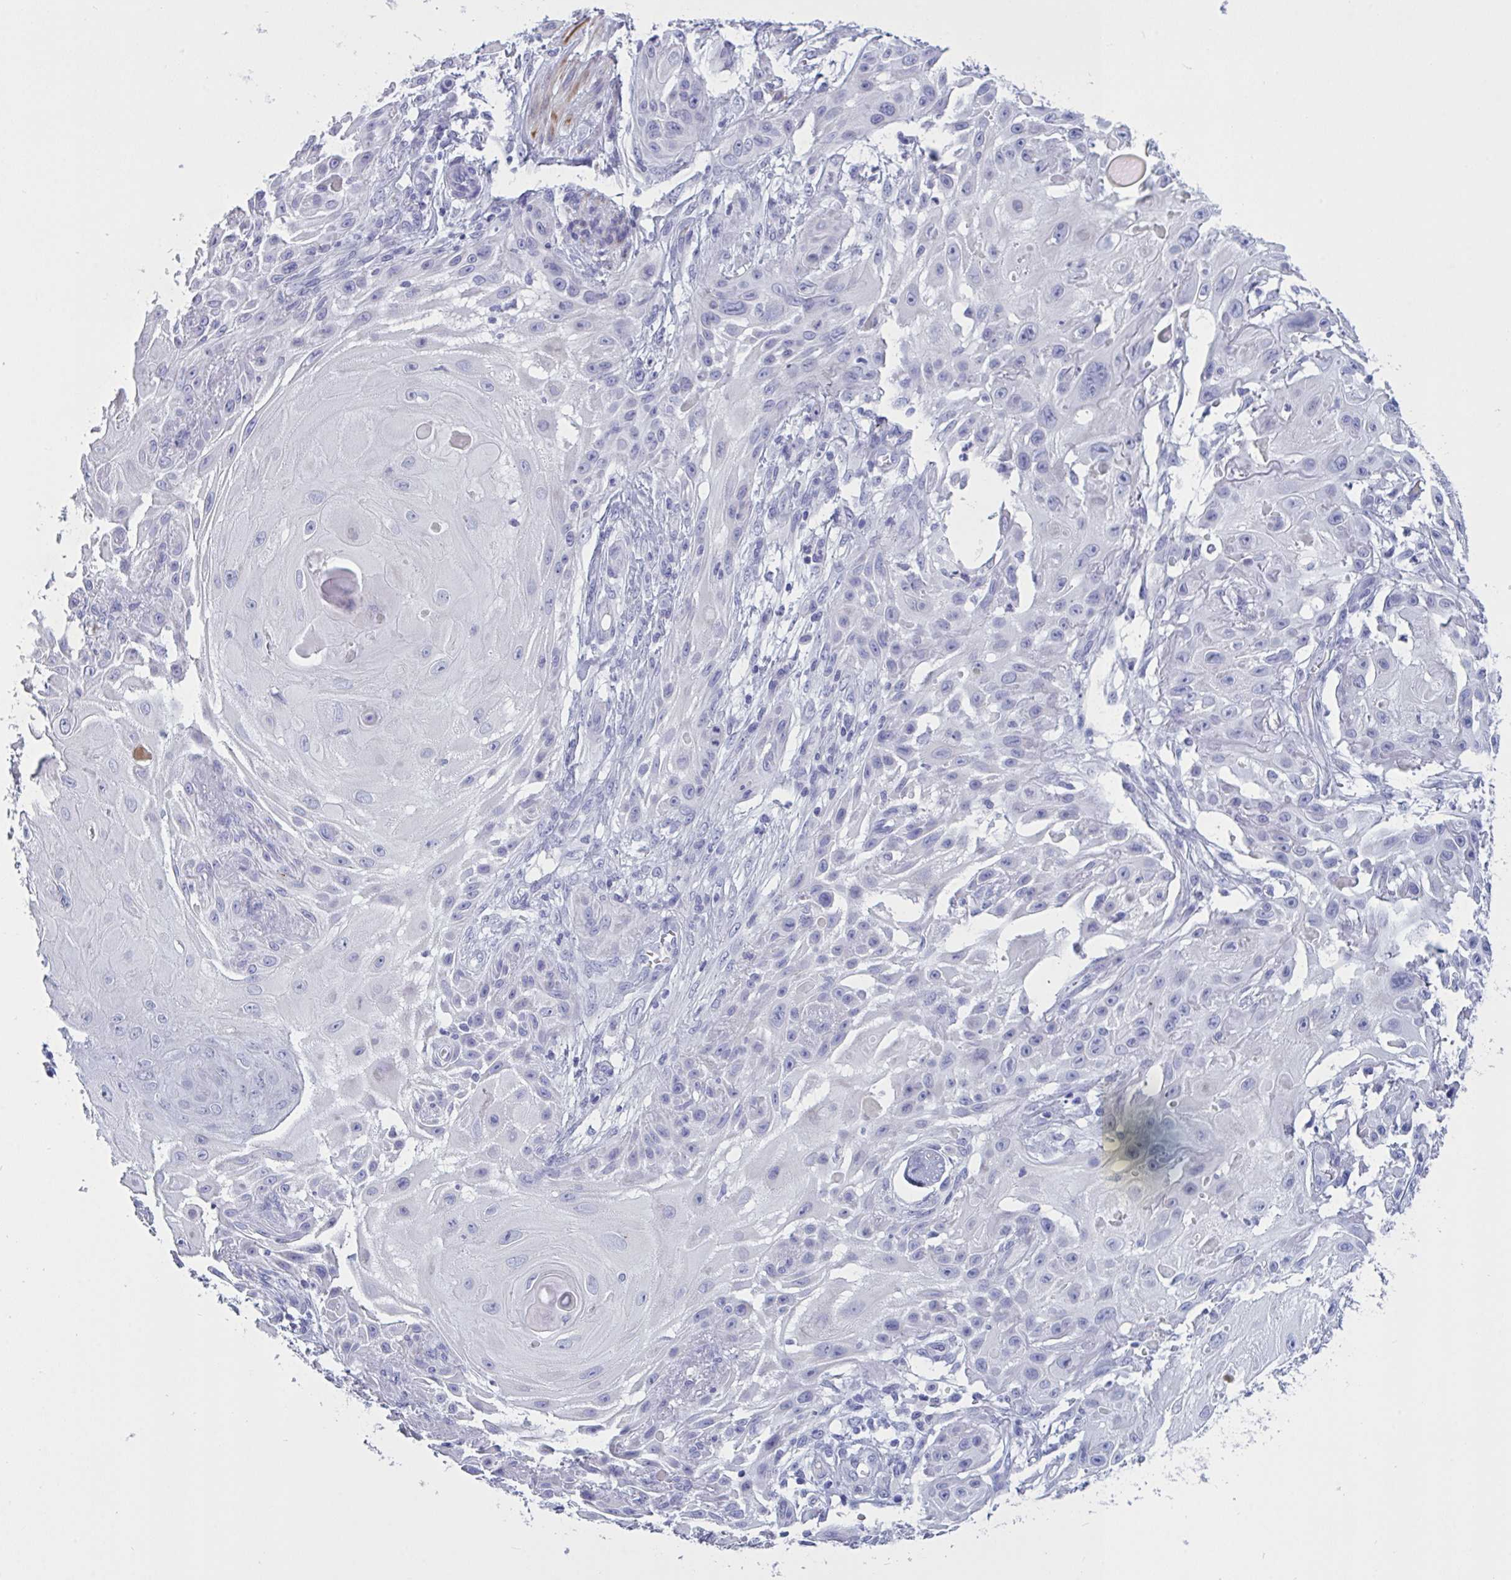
{"staining": {"intensity": "negative", "quantity": "none", "location": "none"}, "tissue": "skin cancer", "cell_type": "Tumor cells", "image_type": "cancer", "snomed": [{"axis": "morphology", "description": "Squamous cell carcinoma, NOS"}, {"axis": "topography", "description": "Skin"}], "caption": "The immunohistochemistry (IHC) image has no significant expression in tumor cells of skin cancer tissue.", "gene": "OXLD1", "patient": {"sex": "female", "age": 91}}